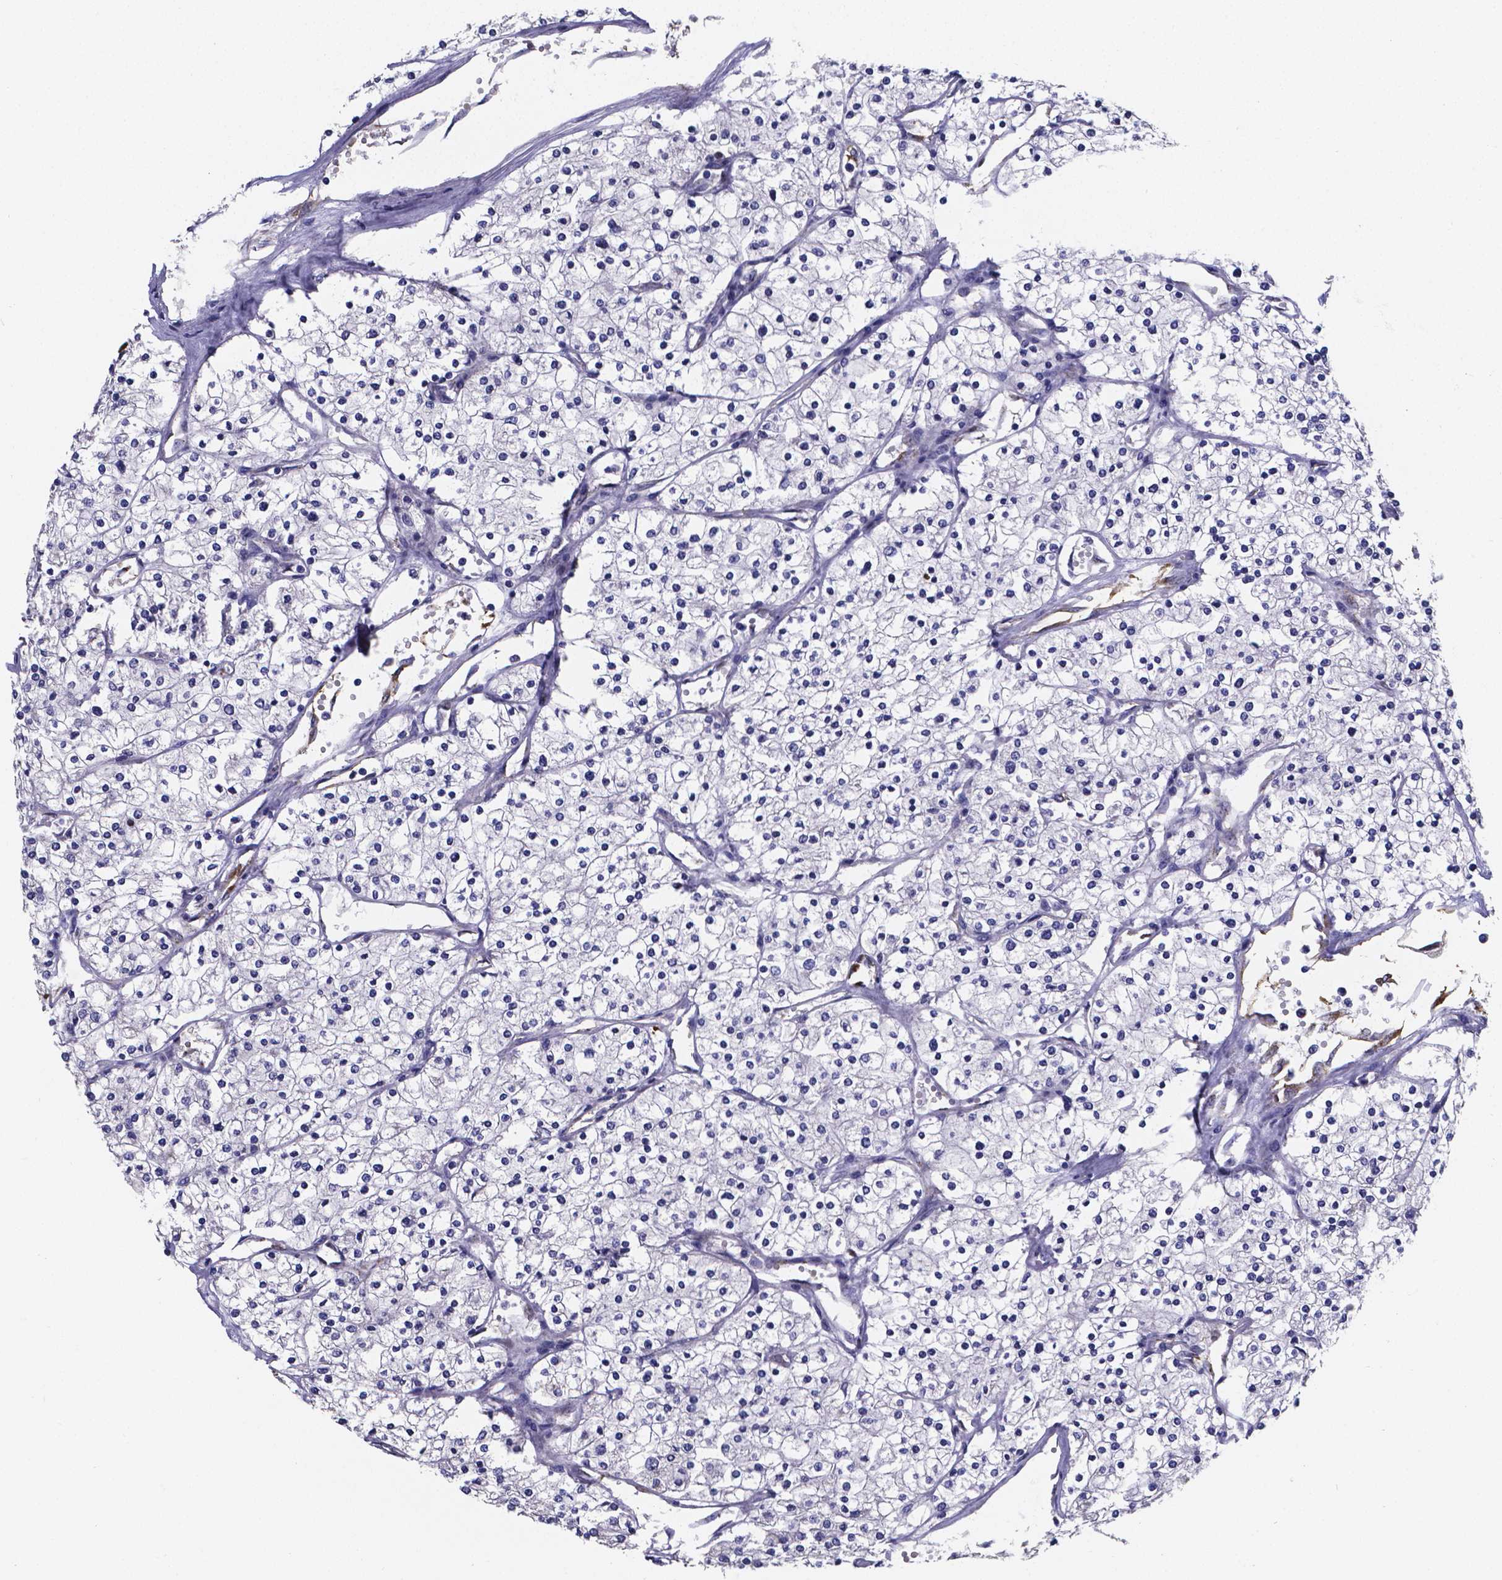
{"staining": {"intensity": "negative", "quantity": "none", "location": "none"}, "tissue": "renal cancer", "cell_type": "Tumor cells", "image_type": "cancer", "snomed": [{"axis": "morphology", "description": "Adenocarcinoma, NOS"}, {"axis": "topography", "description": "Kidney"}], "caption": "The immunohistochemistry (IHC) histopathology image has no significant positivity in tumor cells of renal cancer tissue. (Immunohistochemistry, brightfield microscopy, high magnification).", "gene": "SFRP4", "patient": {"sex": "male", "age": 80}}